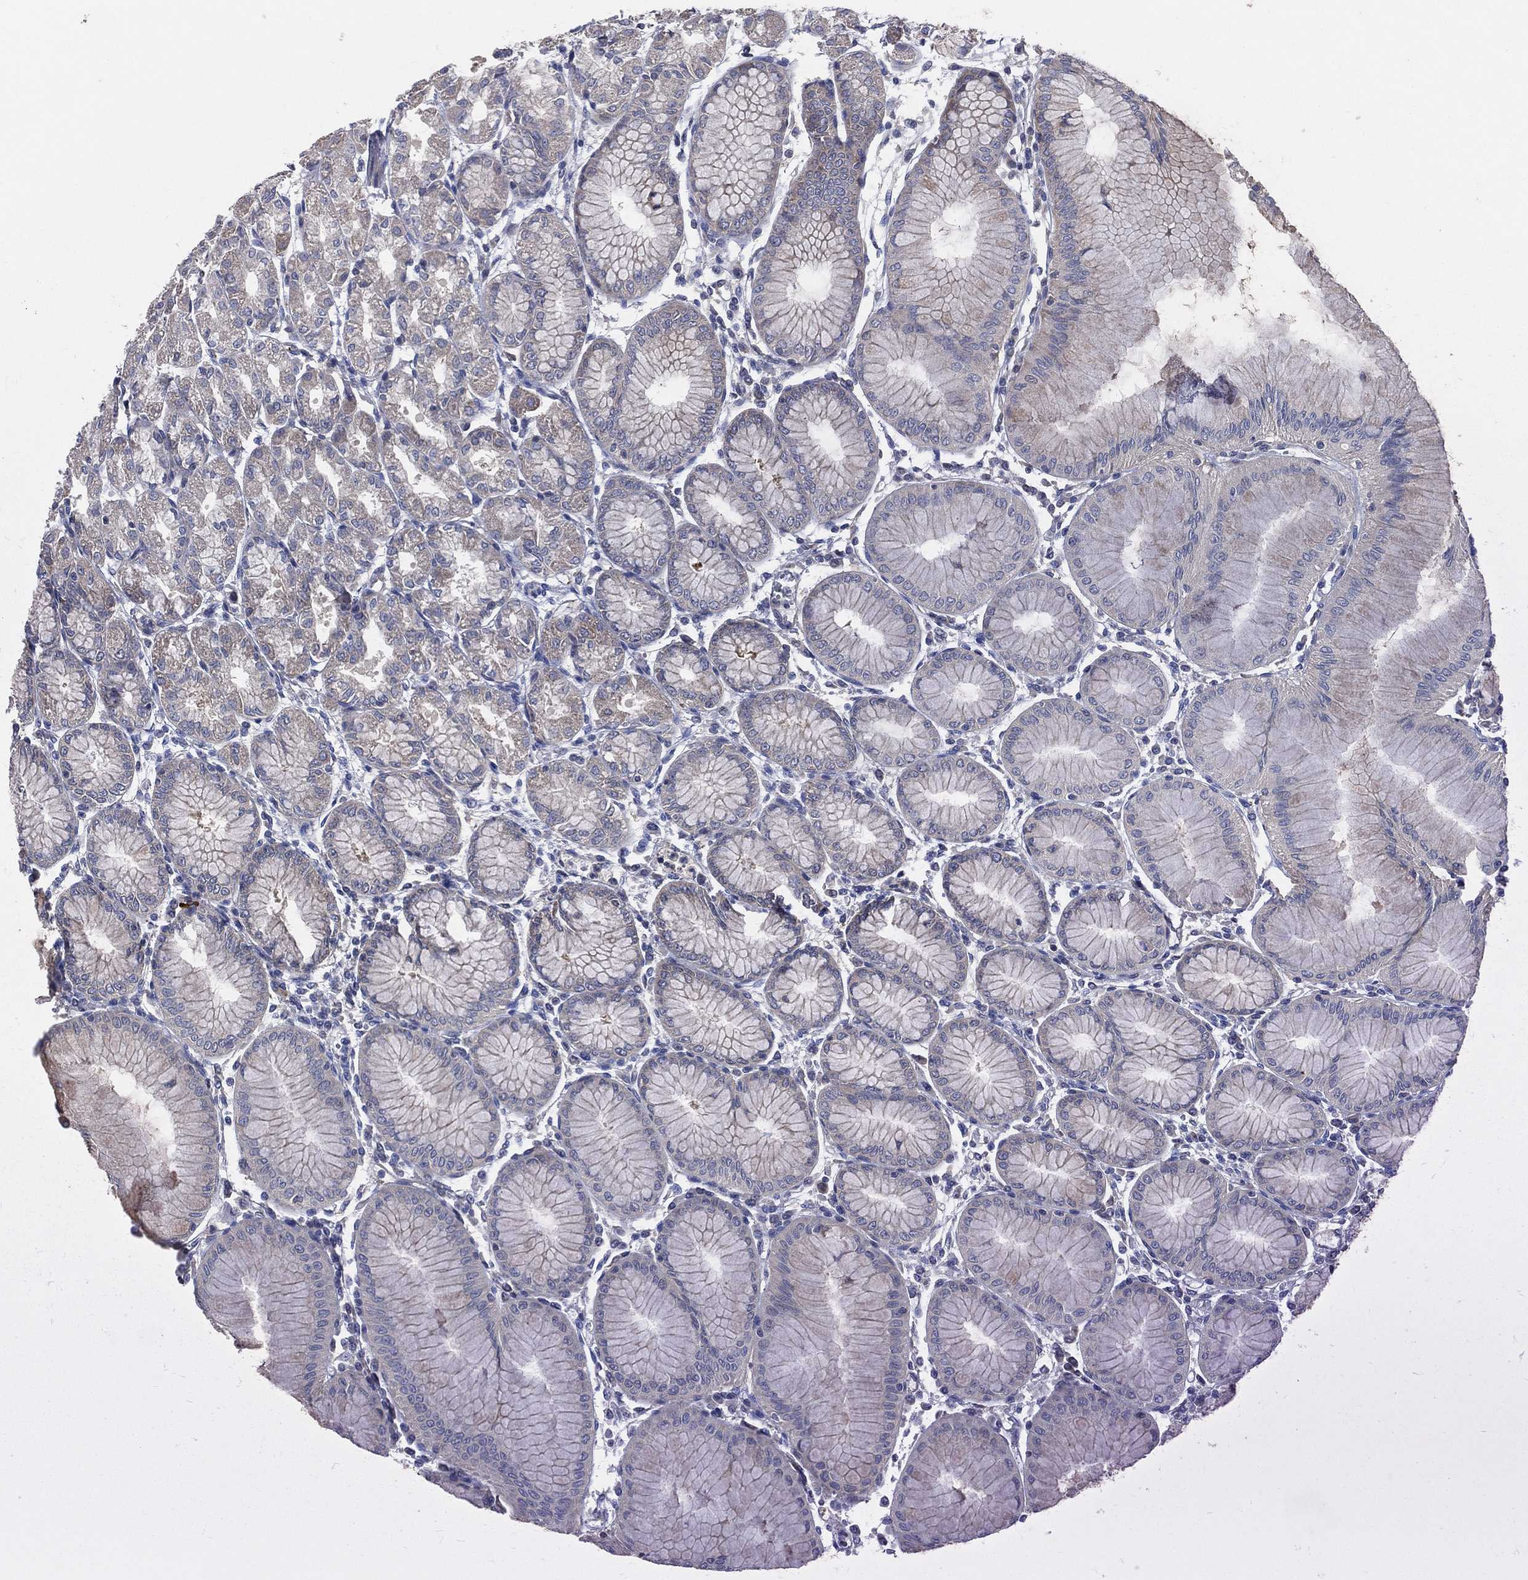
{"staining": {"intensity": "weak", "quantity": "<25%", "location": "cytoplasmic/membranous"}, "tissue": "stomach", "cell_type": "Glandular cells", "image_type": "normal", "snomed": [{"axis": "morphology", "description": "Normal tissue, NOS"}, {"axis": "topography", "description": "Stomach"}], "caption": "Benign stomach was stained to show a protein in brown. There is no significant expression in glandular cells. (IHC, brightfield microscopy, high magnification).", "gene": "POMZP3", "patient": {"sex": "female", "age": 57}}